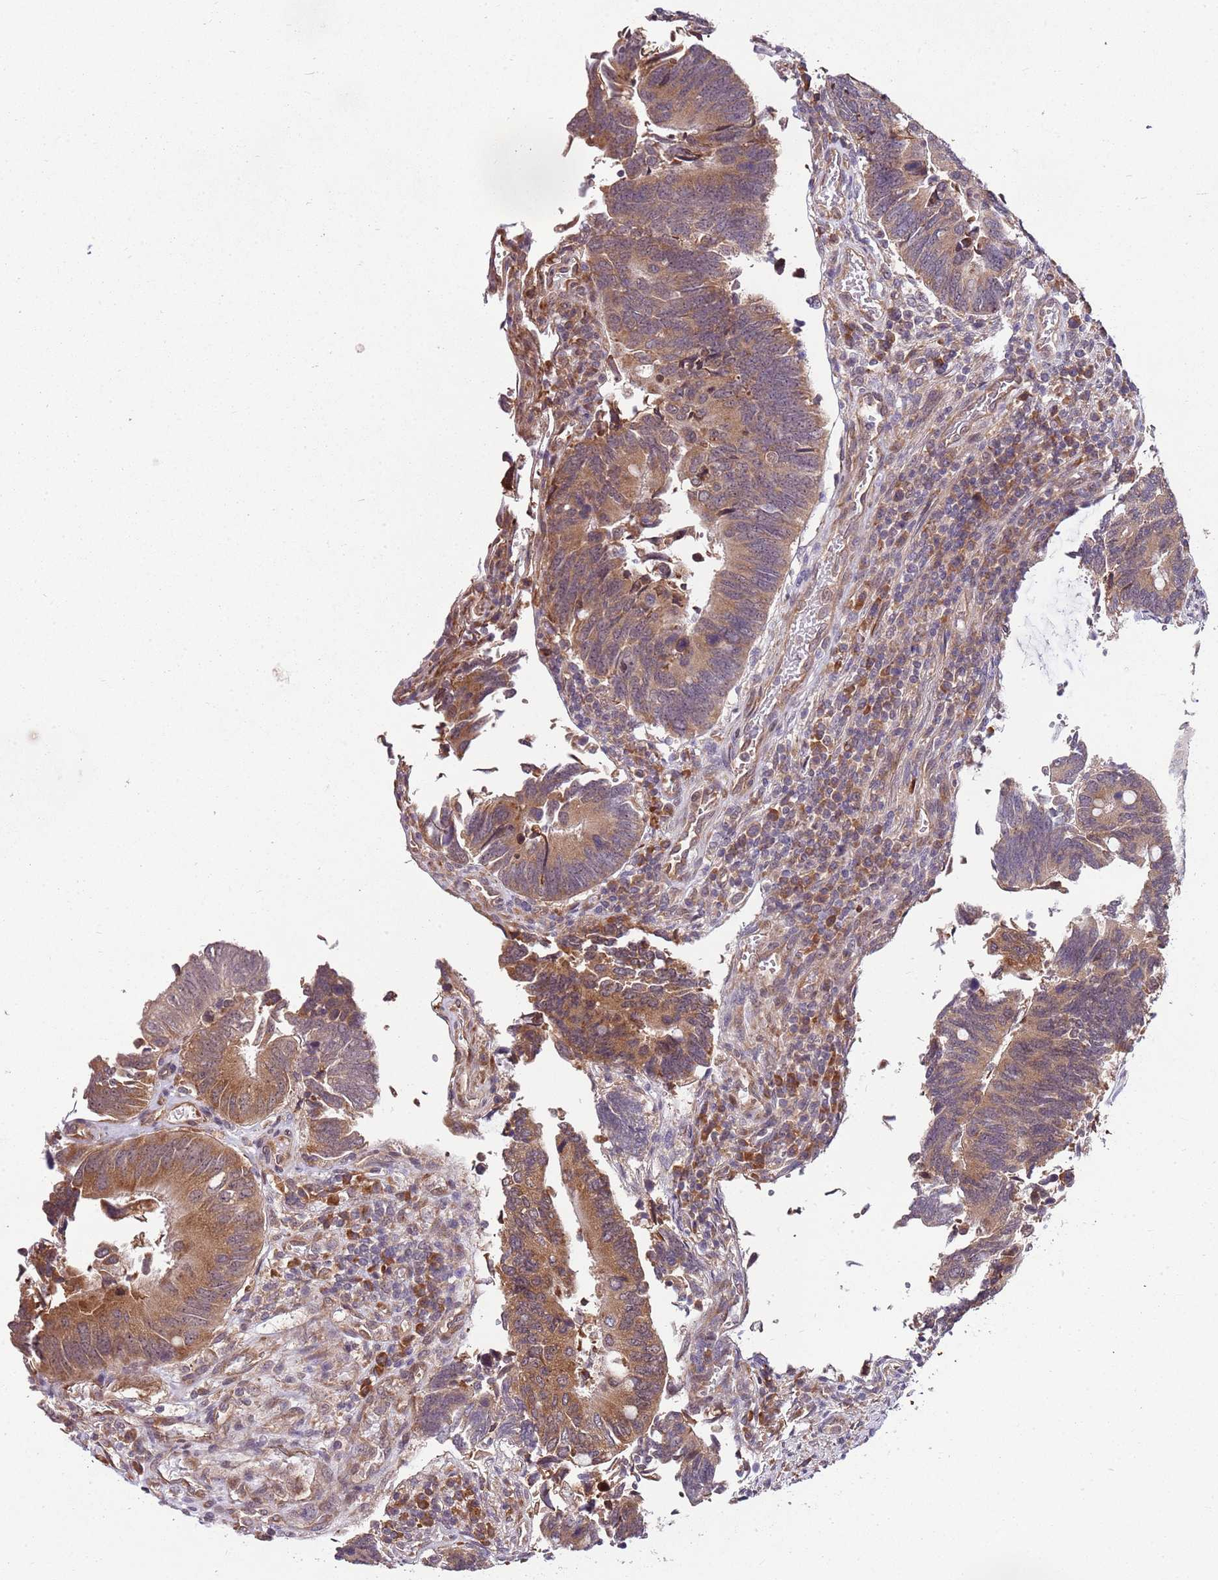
{"staining": {"intensity": "moderate", "quantity": ">75%", "location": "cytoplasmic/membranous"}, "tissue": "colorectal cancer", "cell_type": "Tumor cells", "image_type": "cancer", "snomed": [{"axis": "morphology", "description": "Adenocarcinoma, NOS"}, {"axis": "topography", "description": "Colon"}], "caption": "Immunohistochemistry of human colorectal cancer (adenocarcinoma) exhibits medium levels of moderate cytoplasmic/membranous staining in about >75% of tumor cells. The protein of interest is shown in brown color, while the nuclei are stained blue.", "gene": "FBXL22", "patient": {"sex": "male", "age": 87}}